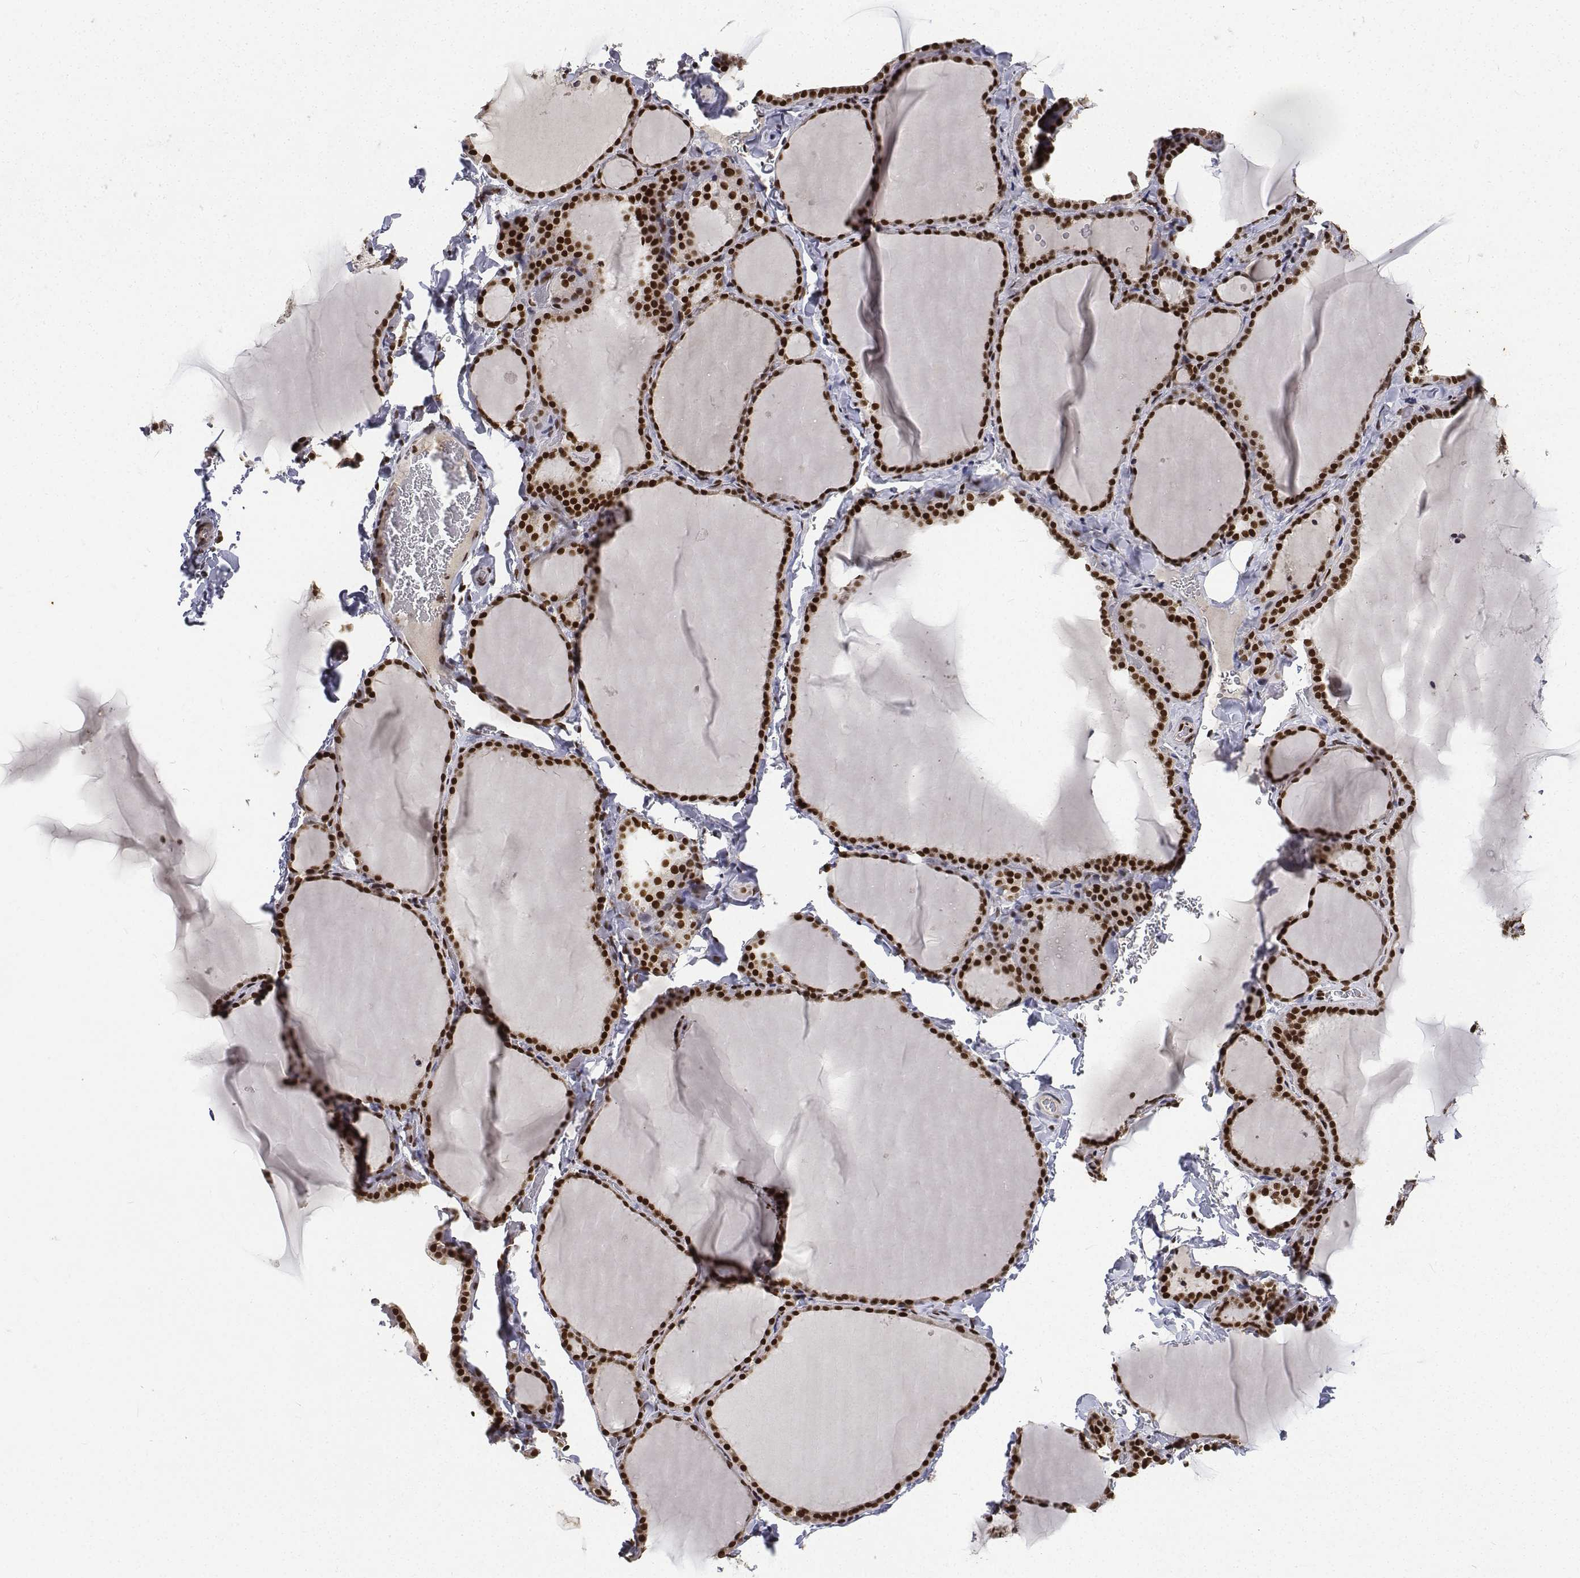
{"staining": {"intensity": "strong", "quantity": ">75%", "location": "nuclear"}, "tissue": "thyroid gland", "cell_type": "Glandular cells", "image_type": "normal", "snomed": [{"axis": "morphology", "description": "Normal tissue, NOS"}, {"axis": "topography", "description": "Thyroid gland"}], "caption": "A photomicrograph showing strong nuclear positivity in about >75% of glandular cells in normal thyroid gland, as visualized by brown immunohistochemical staining.", "gene": "ATRX", "patient": {"sex": "female", "age": 22}}